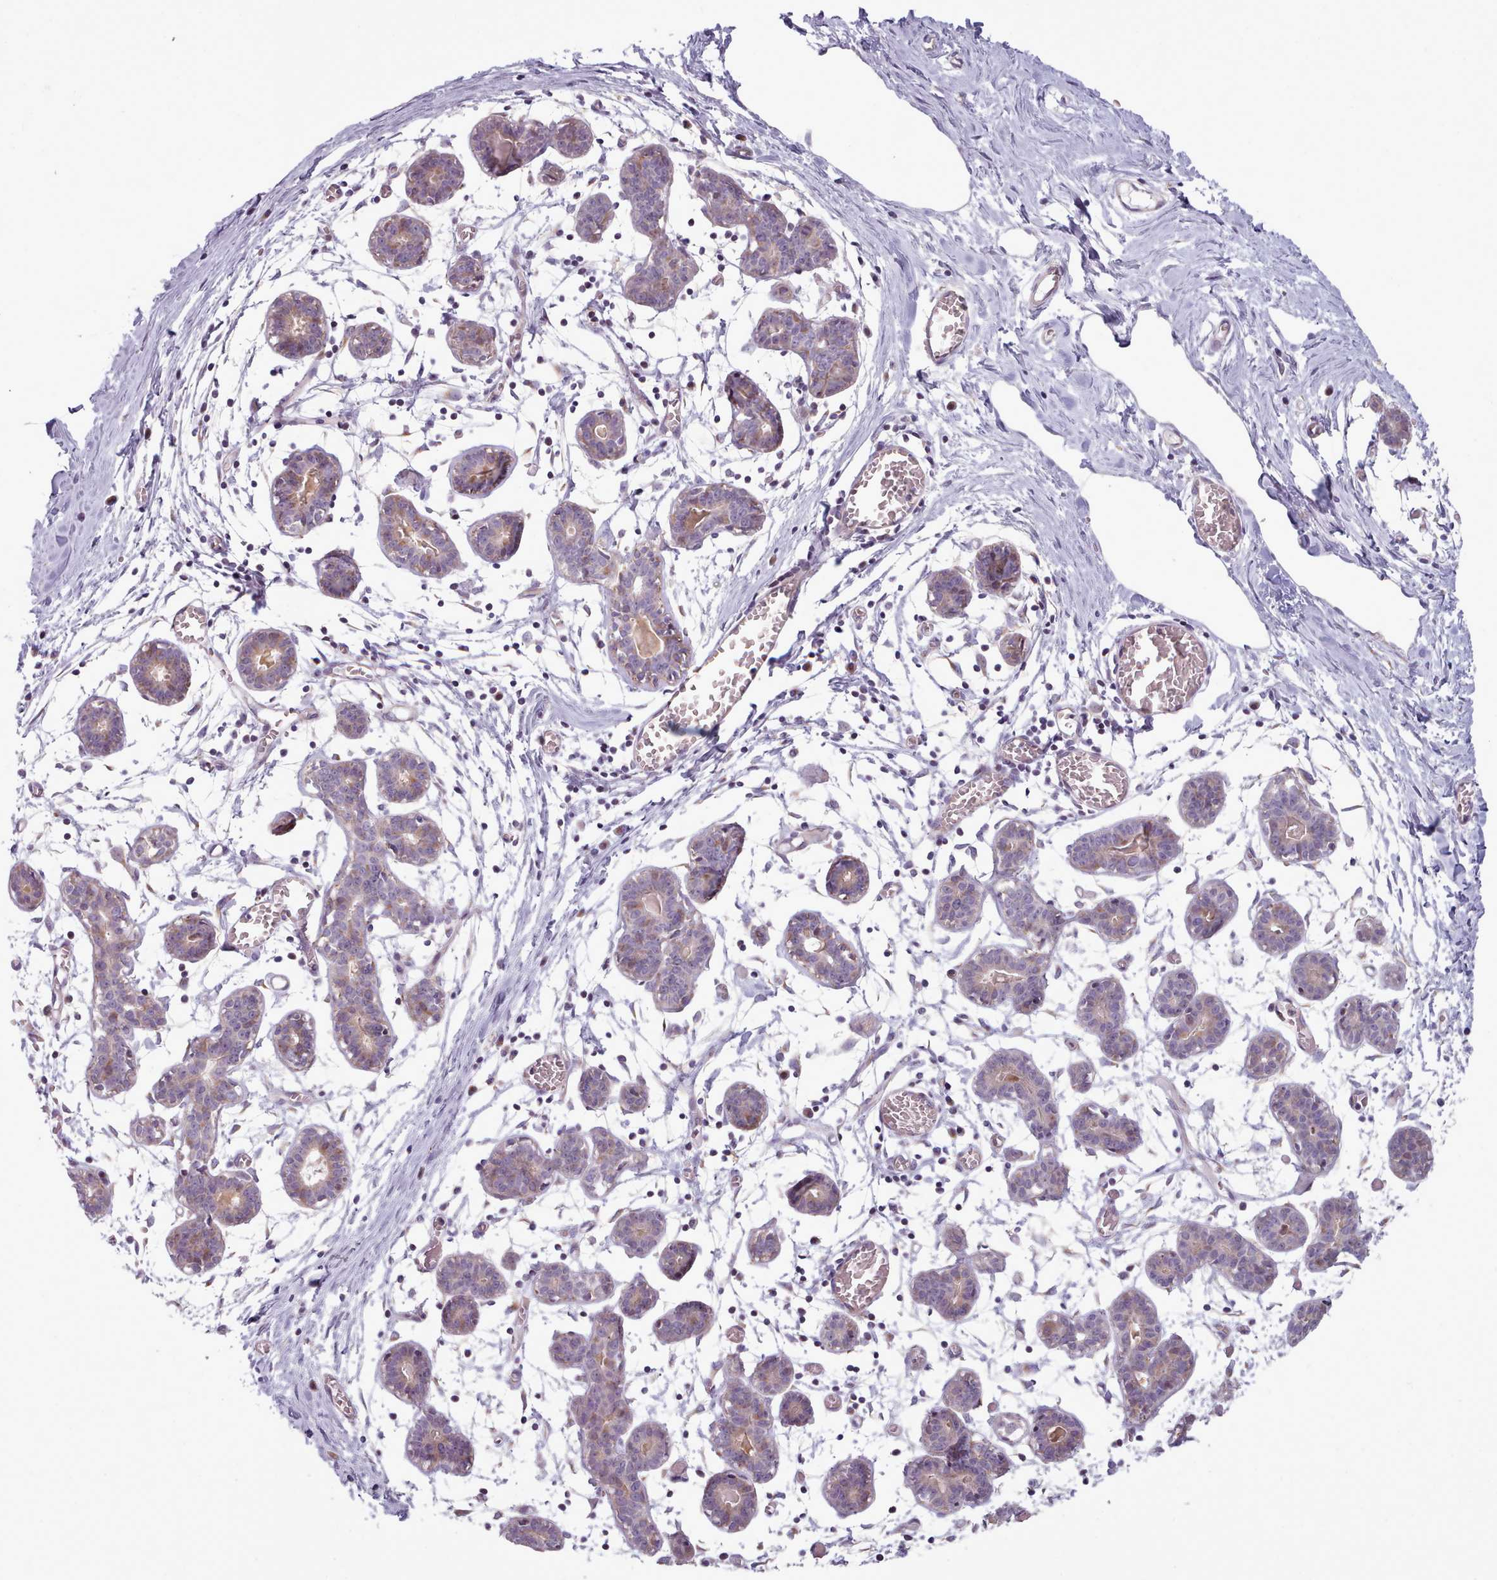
{"staining": {"intensity": "negative", "quantity": "none", "location": "none"}, "tissue": "breast", "cell_type": "Adipocytes", "image_type": "normal", "snomed": [{"axis": "morphology", "description": "Normal tissue, NOS"}, {"axis": "topography", "description": "Breast"}], "caption": "Protein analysis of benign breast reveals no significant expression in adipocytes.", "gene": "SLC52A3", "patient": {"sex": "female", "age": 27}}